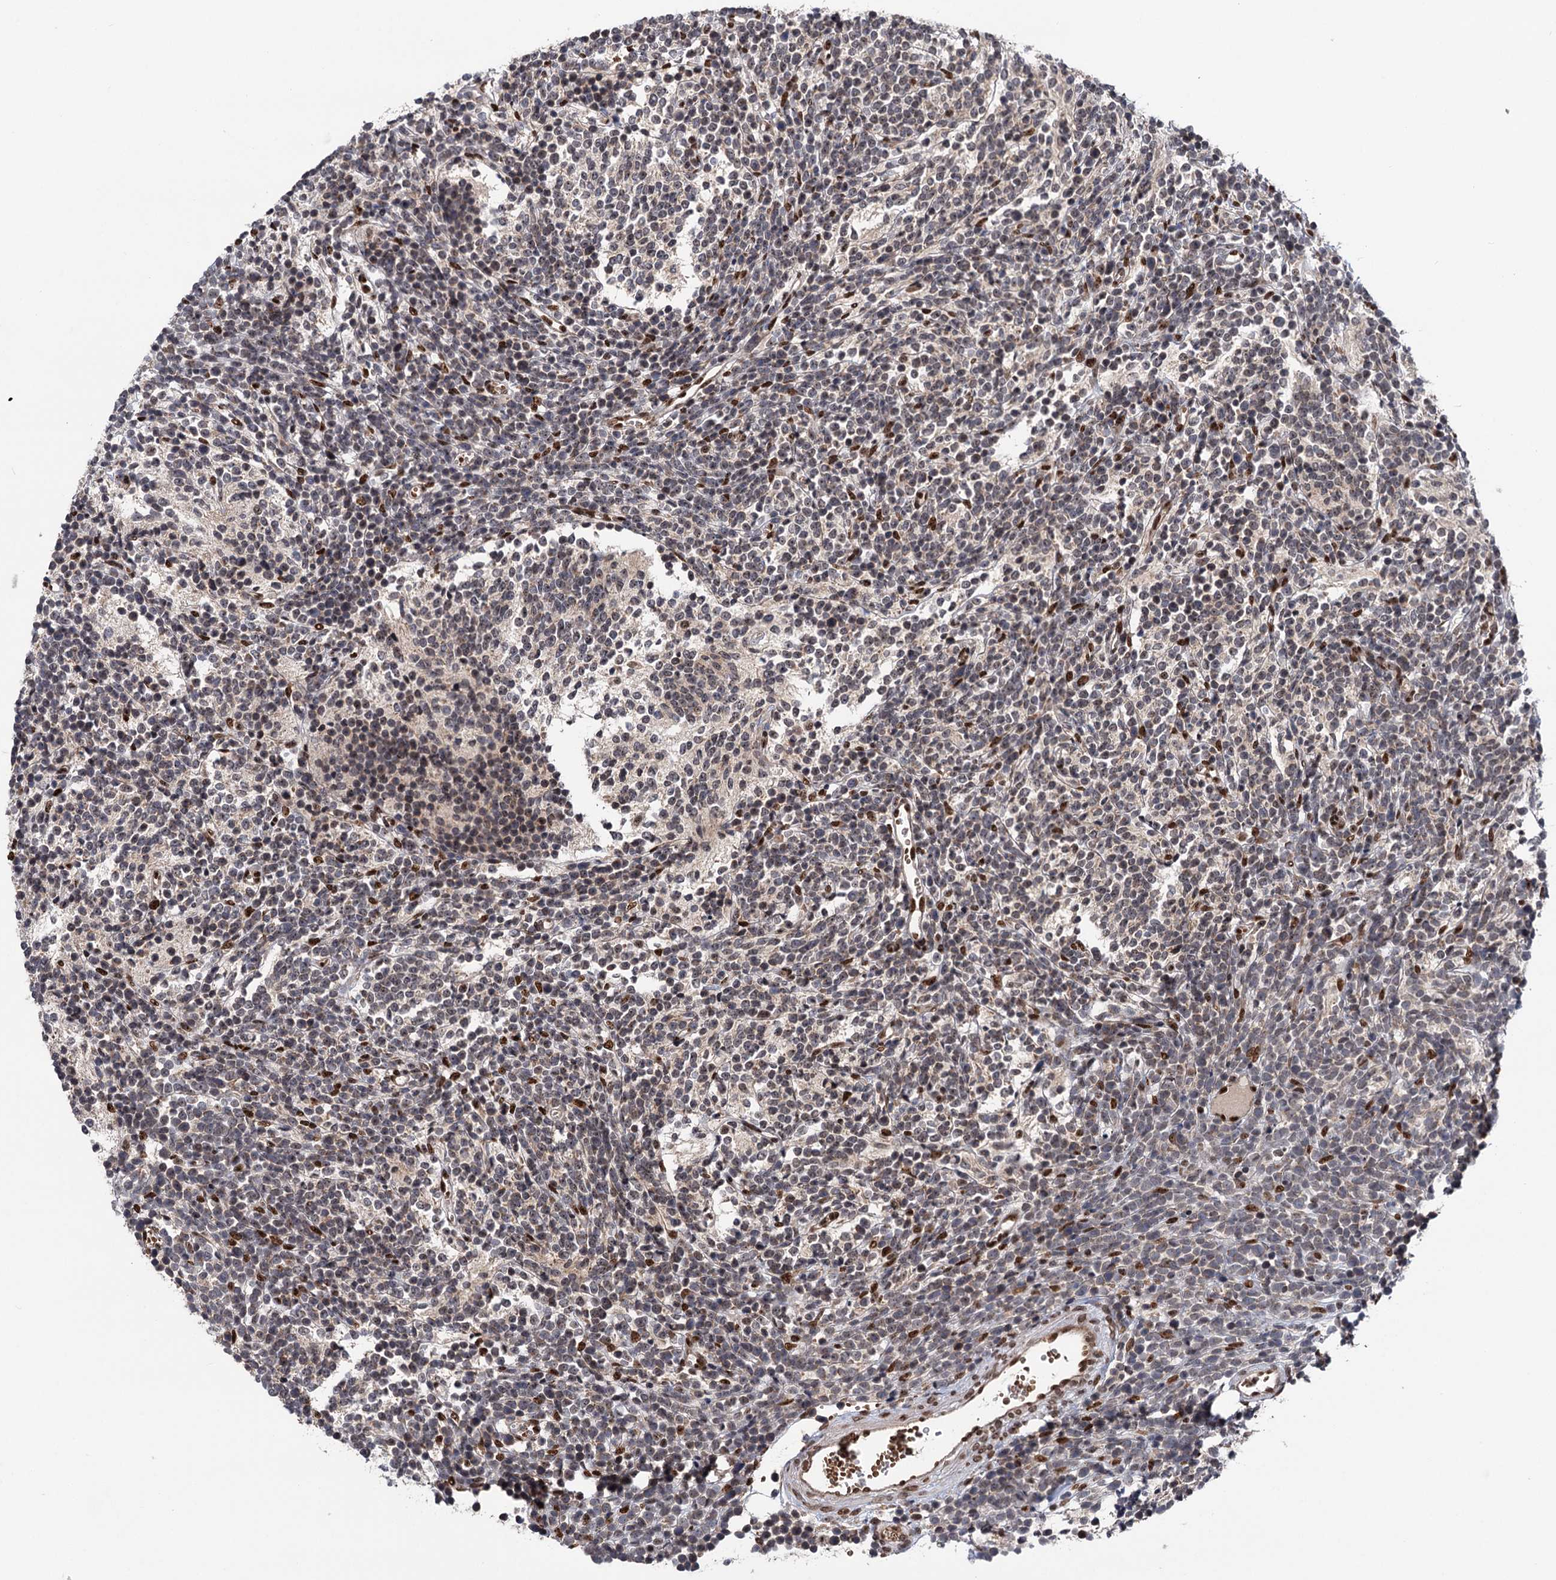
{"staining": {"intensity": "weak", "quantity": "<25%", "location": "nuclear"}, "tissue": "glioma", "cell_type": "Tumor cells", "image_type": "cancer", "snomed": [{"axis": "morphology", "description": "Glioma, malignant, Low grade"}, {"axis": "topography", "description": "Brain"}], "caption": "This micrograph is of glioma stained with IHC to label a protein in brown with the nuclei are counter-stained blue. There is no staining in tumor cells.", "gene": "MESD", "patient": {"sex": "female", "age": 1}}